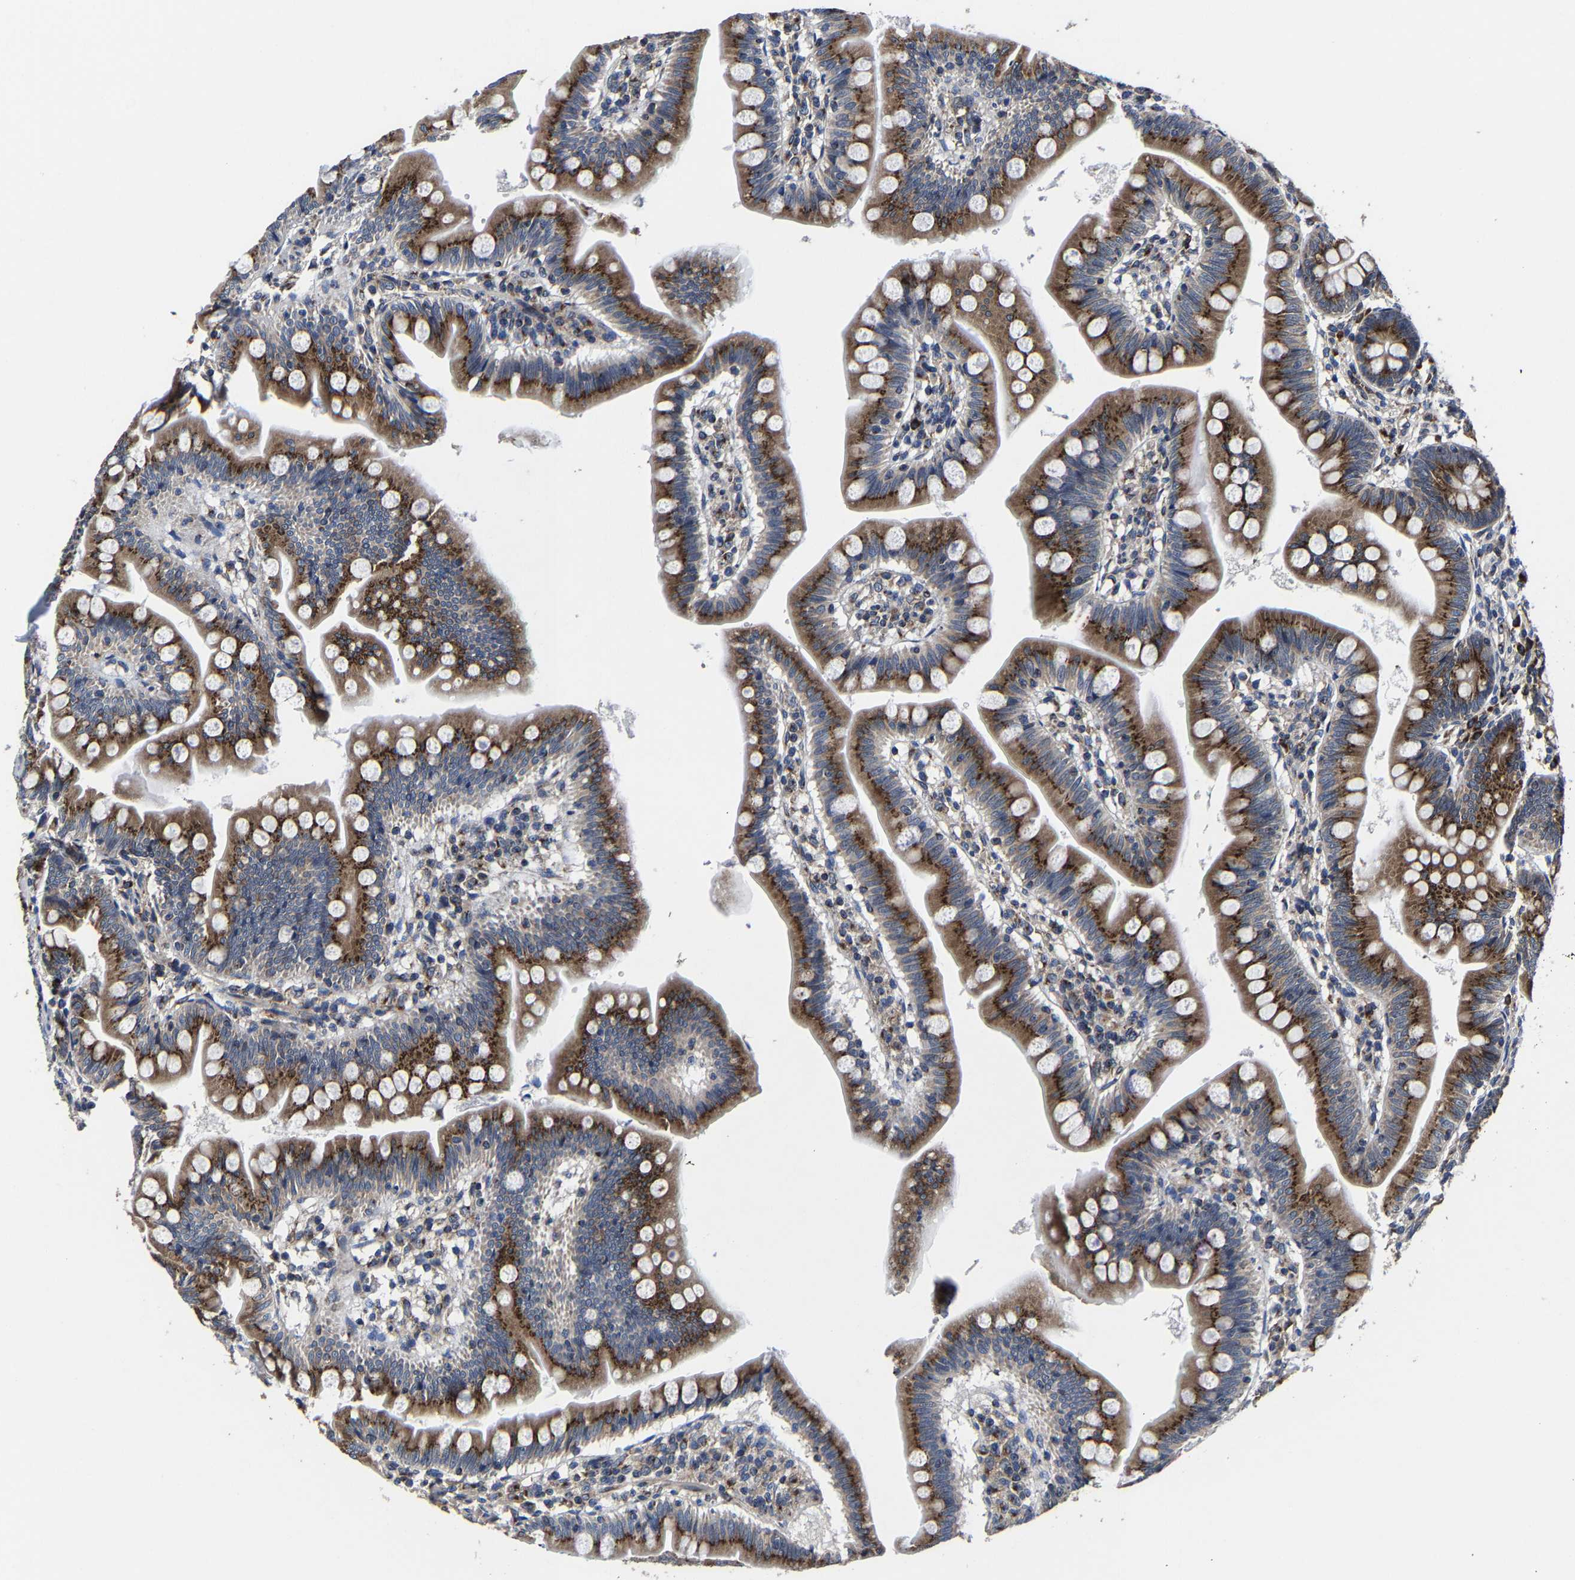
{"staining": {"intensity": "strong", "quantity": ">75%", "location": "cytoplasmic/membranous"}, "tissue": "small intestine", "cell_type": "Glandular cells", "image_type": "normal", "snomed": [{"axis": "morphology", "description": "Normal tissue, NOS"}, {"axis": "topography", "description": "Small intestine"}], "caption": "Glandular cells demonstrate strong cytoplasmic/membranous expression in about >75% of cells in normal small intestine.", "gene": "EBAG9", "patient": {"sex": "male", "age": 7}}